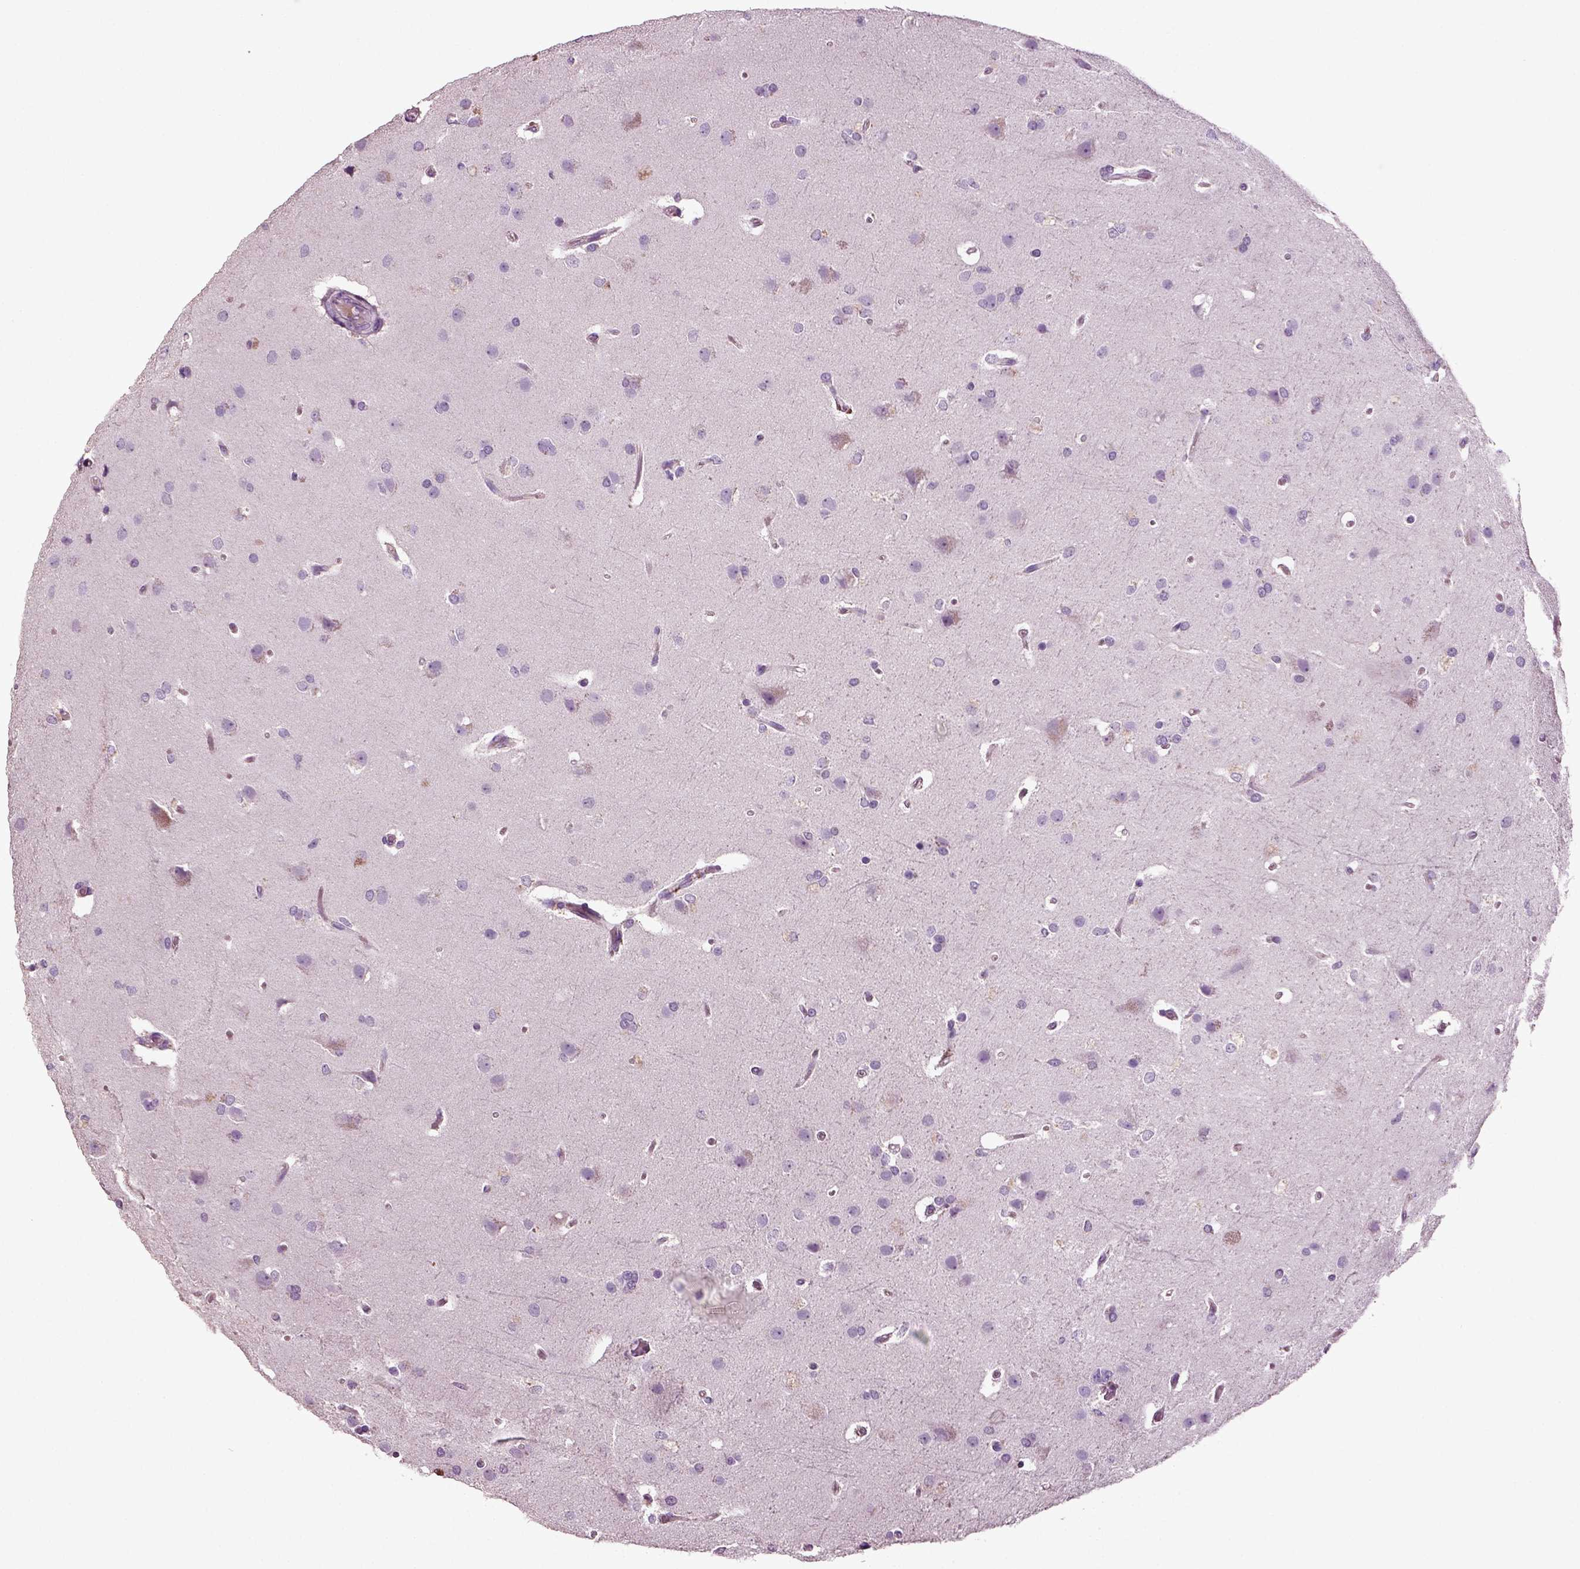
{"staining": {"intensity": "negative", "quantity": "none", "location": "none"}, "tissue": "glioma", "cell_type": "Tumor cells", "image_type": "cancer", "snomed": [{"axis": "morphology", "description": "Glioma, malignant, High grade"}, {"axis": "topography", "description": "Brain"}], "caption": "Immunohistochemistry (IHC) of malignant glioma (high-grade) reveals no expression in tumor cells.", "gene": "DEFB118", "patient": {"sex": "male", "age": 68}}